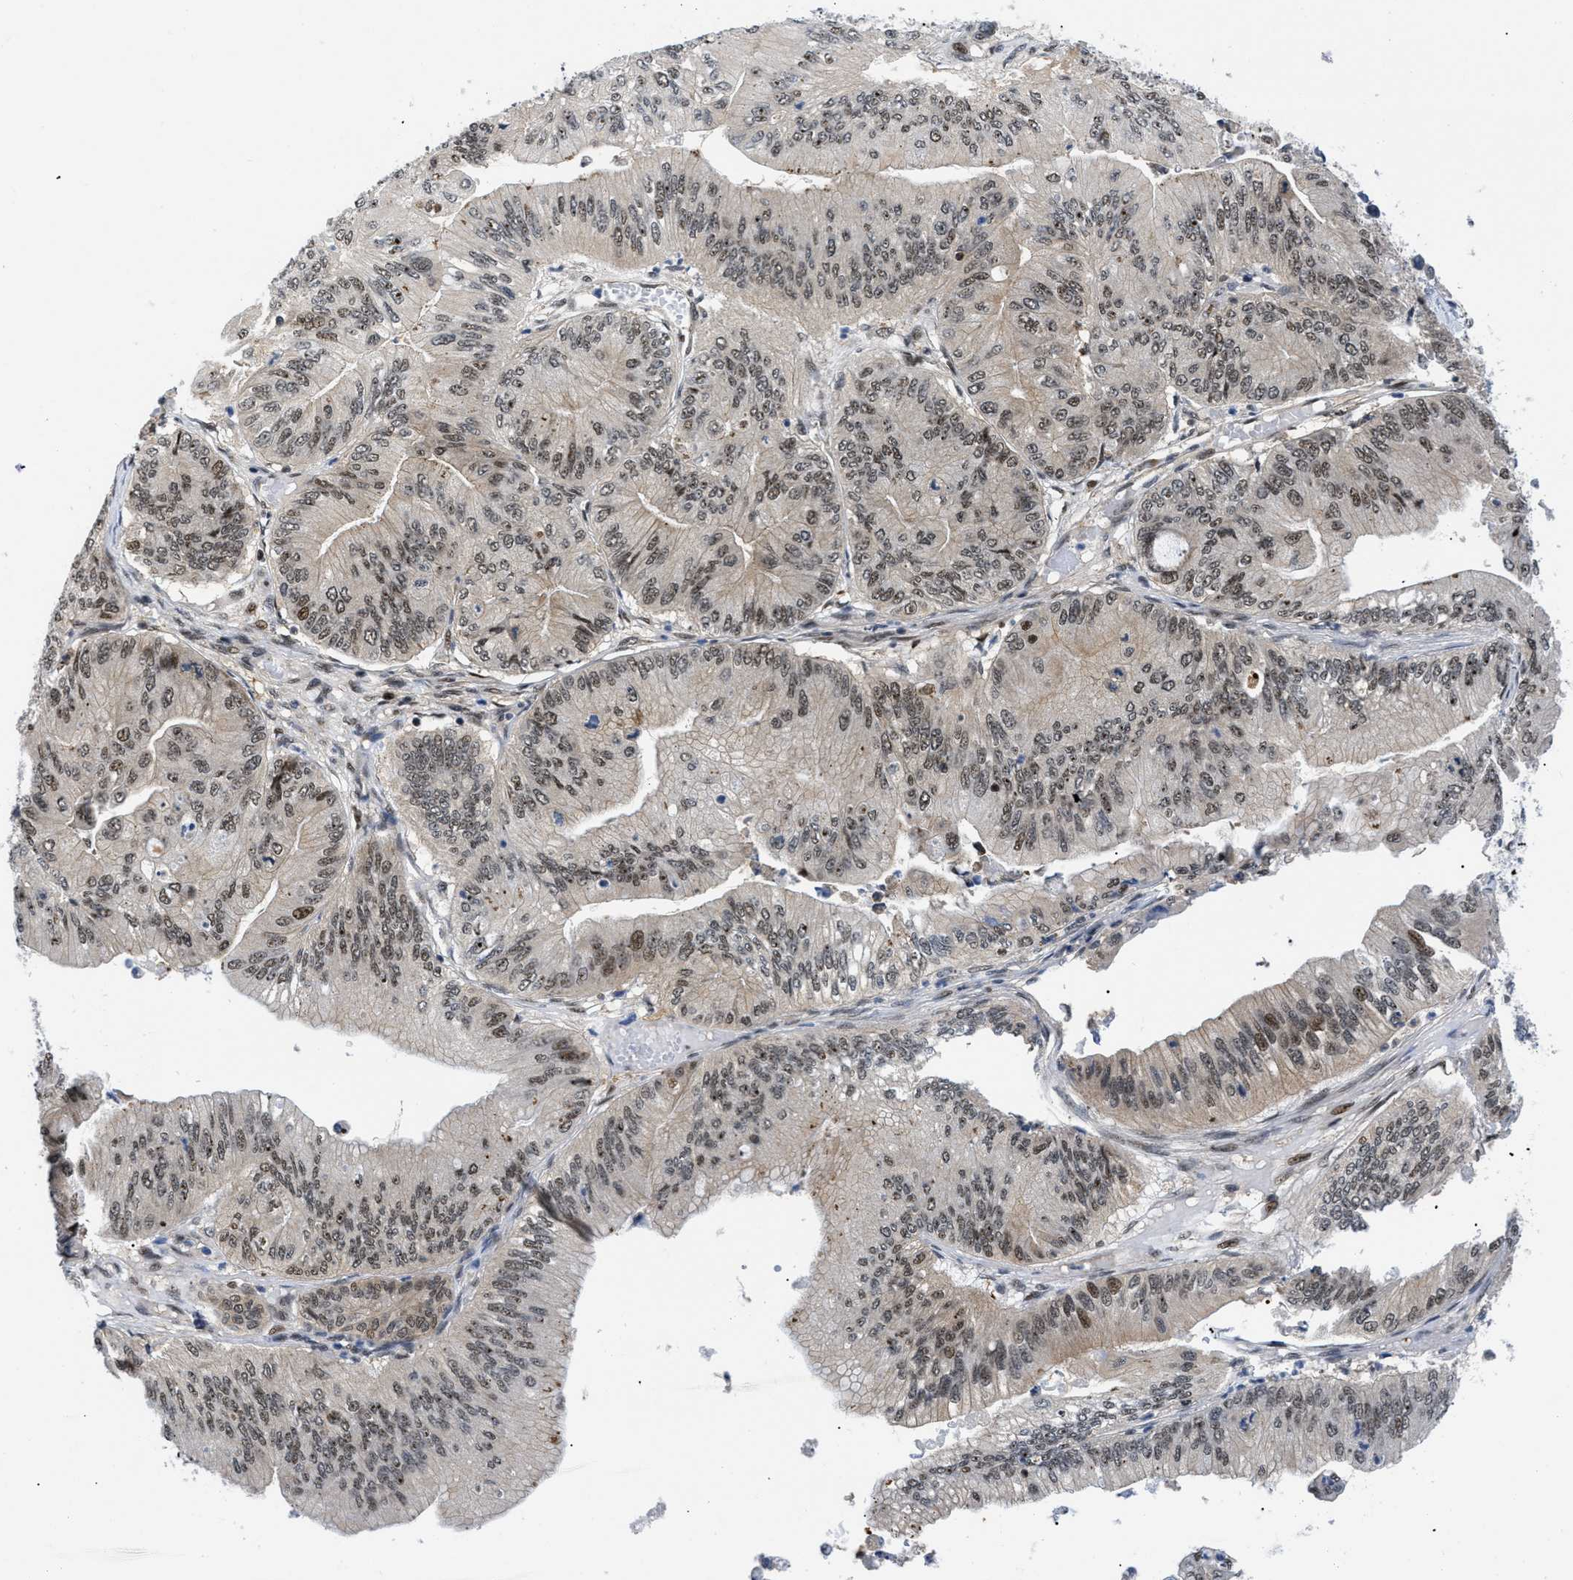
{"staining": {"intensity": "moderate", "quantity": ">75%", "location": "nuclear"}, "tissue": "ovarian cancer", "cell_type": "Tumor cells", "image_type": "cancer", "snomed": [{"axis": "morphology", "description": "Cystadenocarcinoma, mucinous, NOS"}, {"axis": "topography", "description": "Ovary"}], "caption": "Immunohistochemical staining of ovarian cancer (mucinous cystadenocarcinoma) reveals medium levels of moderate nuclear protein expression in approximately >75% of tumor cells.", "gene": "SLC29A2", "patient": {"sex": "female", "age": 61}}